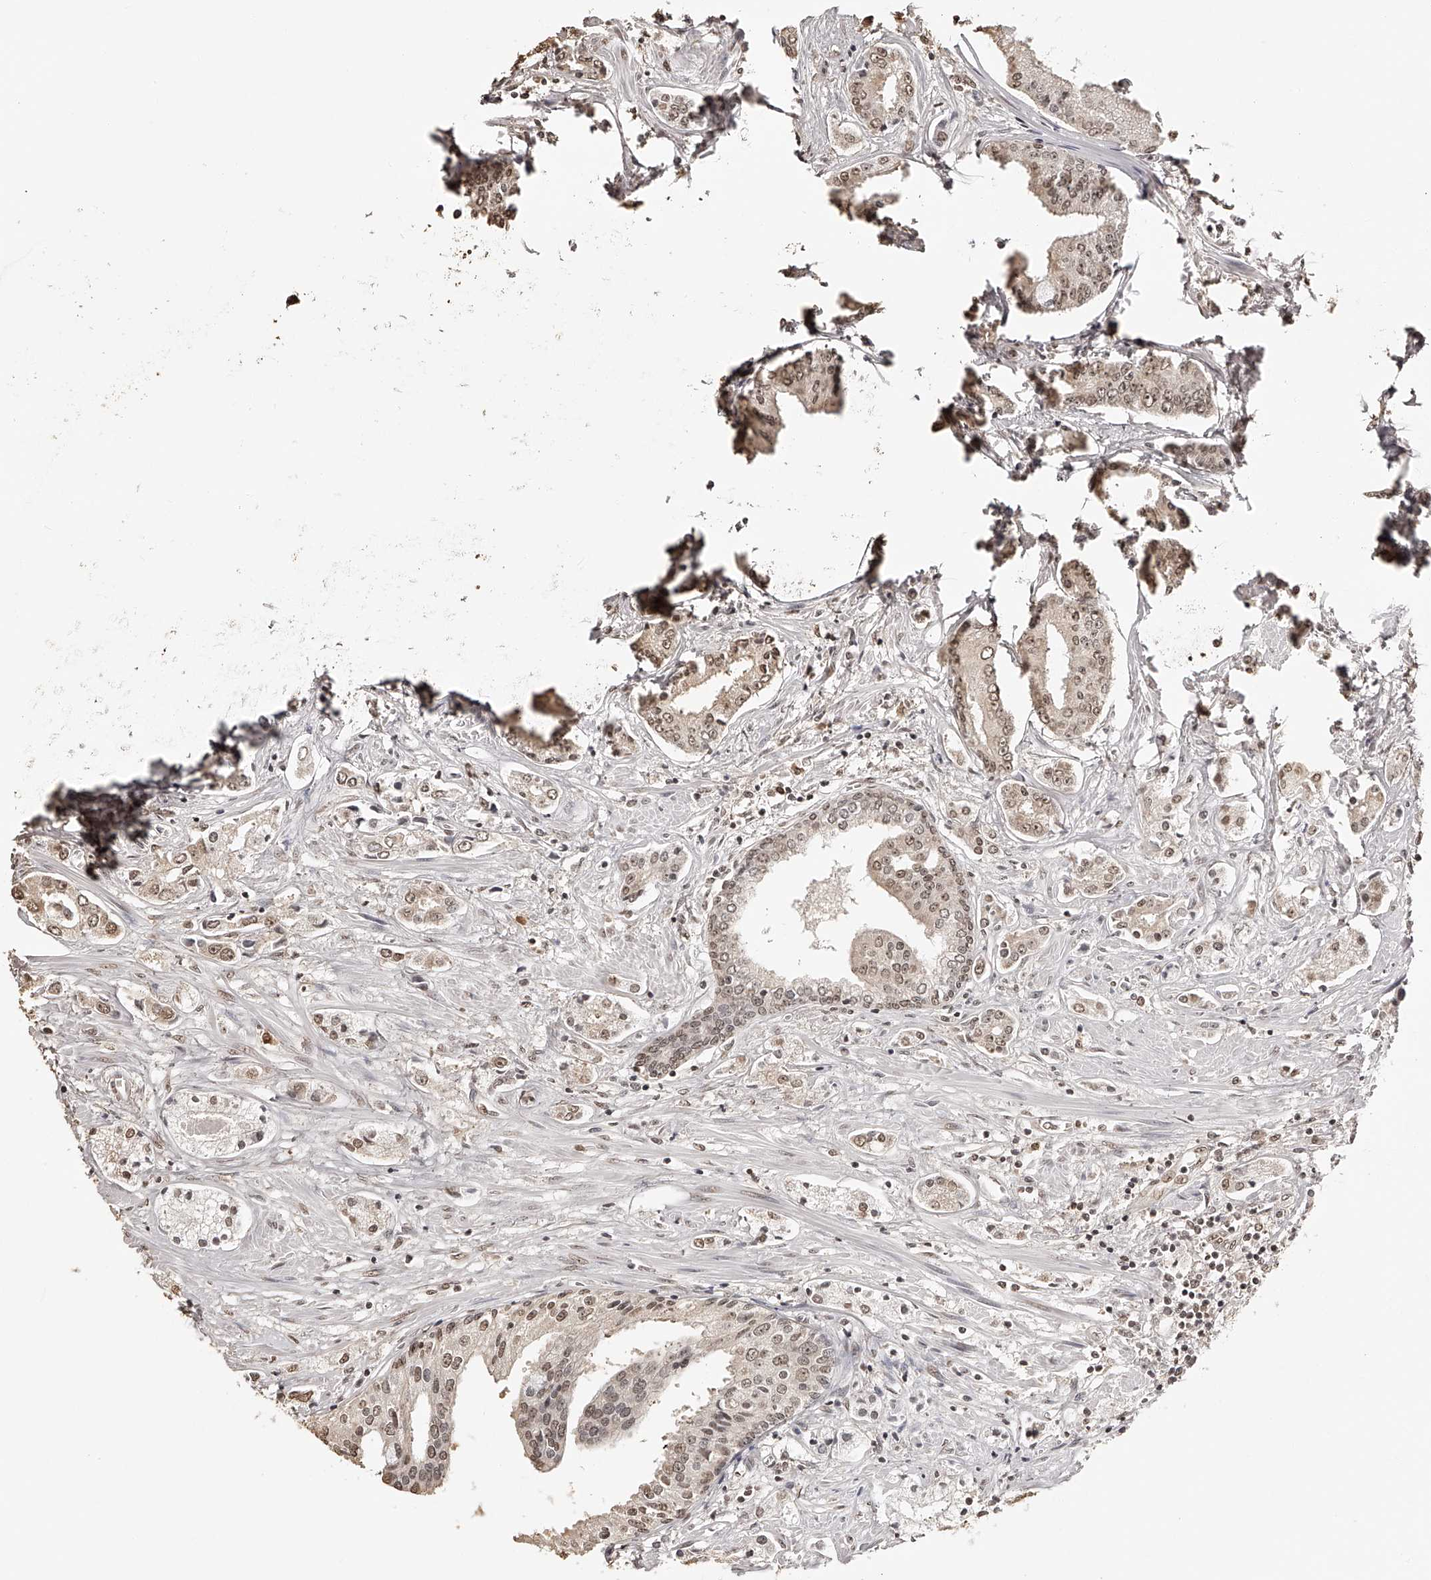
{"staining": {"intensity": "weak", "quantity": ">75%", "location": "nuclear"}, "tissue": "prostate cancer", "cell_type": "Tumor cells", "image_type": "cancer", "snomed": [{"axis": "morphology", "description": "Adenocarcinoma, High grade"}, {"axis": "topography", "description": "Prostate"}], "caption": "High-magnification brightfield microscopy of prostate adenocarcinoma (high-grade) stained with DAB (brown) and counterstained with hematoxylin (blue). tumor cells exhibit weak nuclear expression is identified in about>75% of cells. The staining is performed using DAB (3,3'-diaminobenzidine) brown chromogen to label protein expression. The nuclei are counter-stained blue using hematoxylin.", "gene": "ZNF503", "patient": {"sex": "male", "age": 66}}